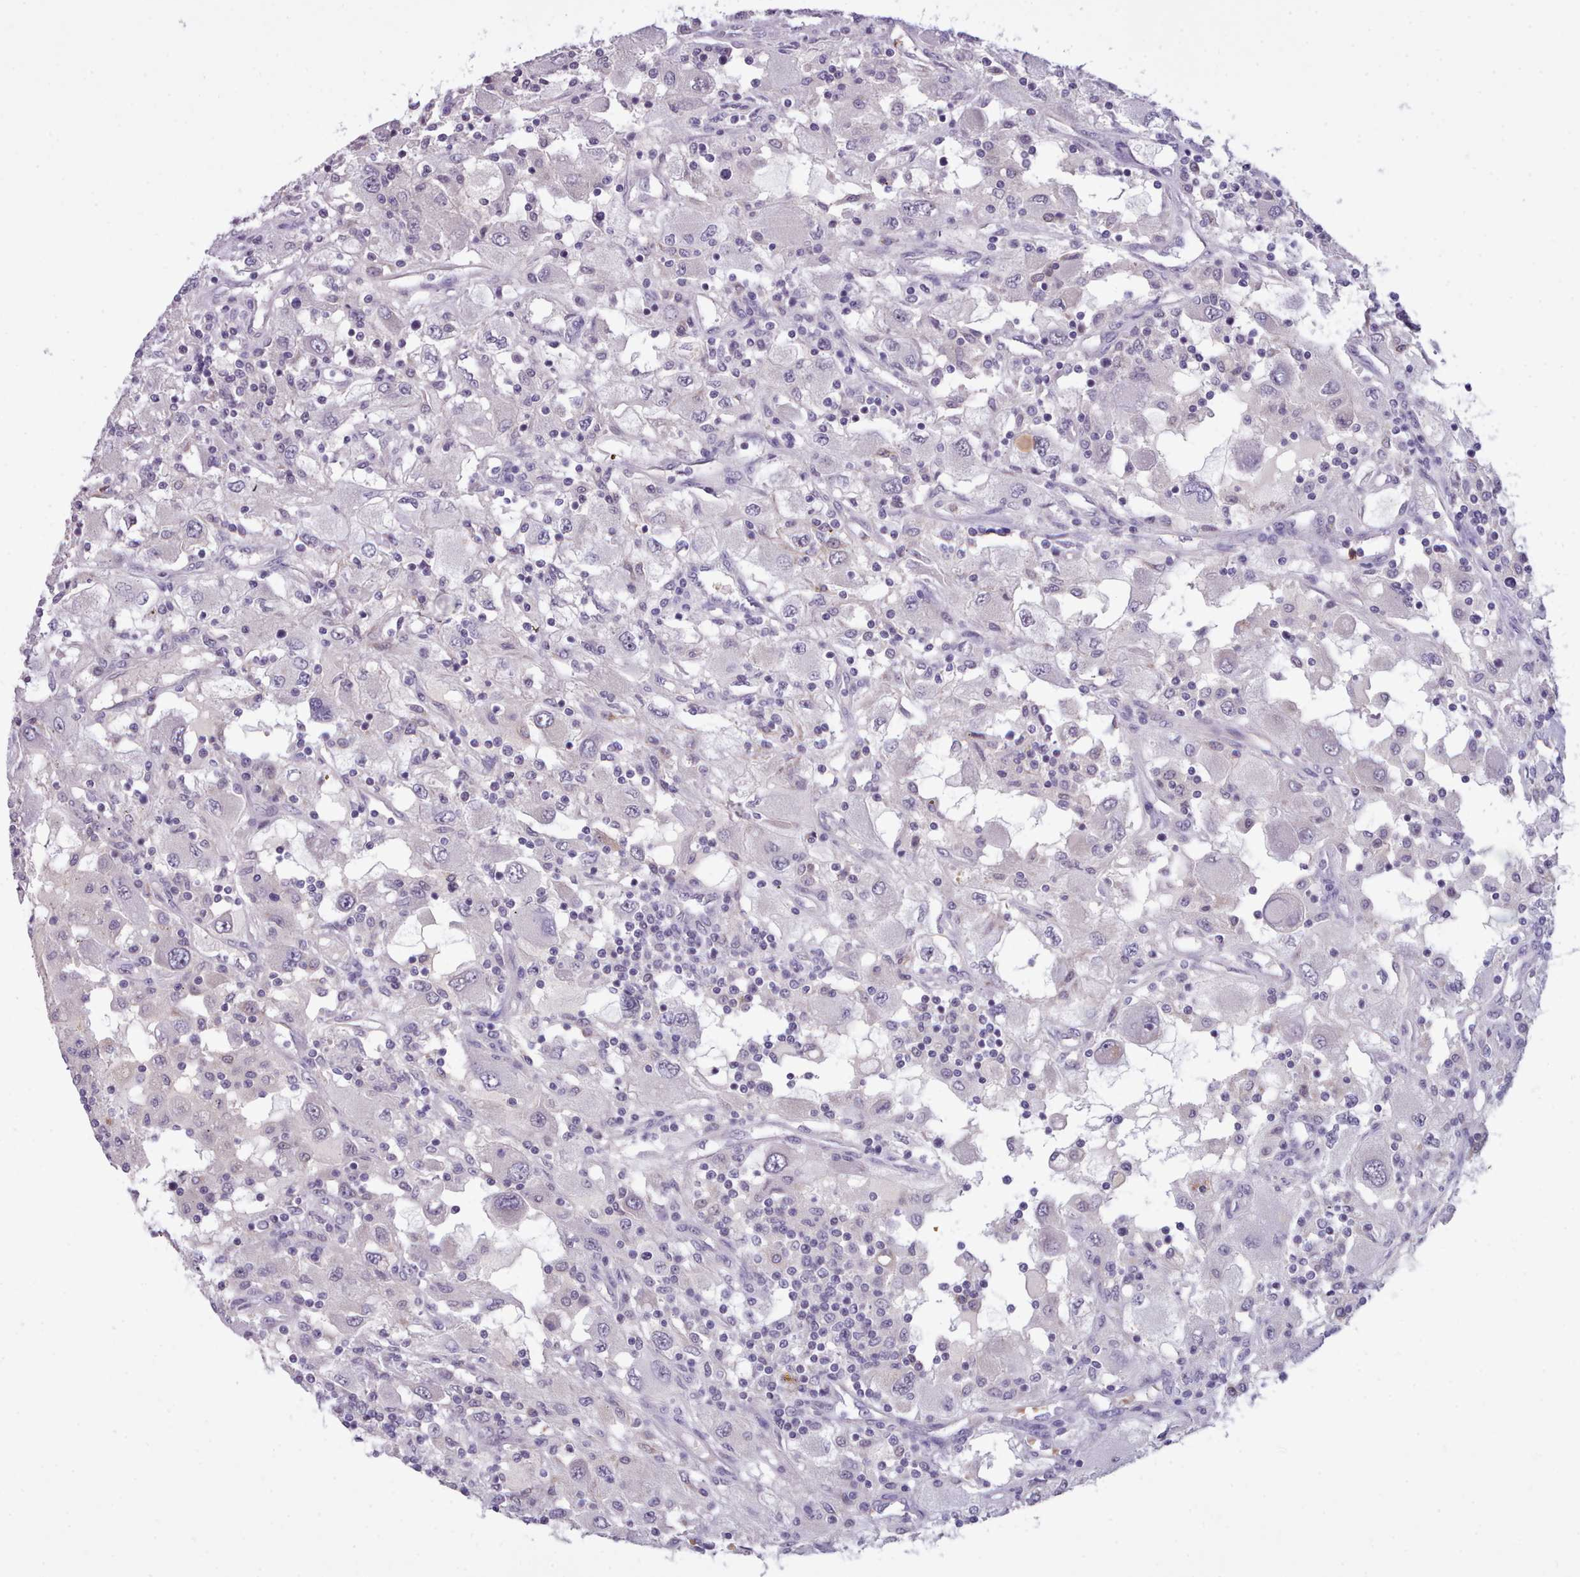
{"staining": {"intensity": "negative", "quantity": "none", "location": "none"}, "tissue": "renal cancer", "cell_type": "Tumor cells", "image_type": "cancer", "snomed": [{"axis": "morphology", "description": "Adenocarcinoma, NOS"}, {"axis": "topography", "description": "Kidney"}], "caption": "The micrograph exhibits no staining of tumor cells in adenocarcinoma (renal). Brightfield microscopy of immunohistochemistry stained with DAB (brown) and hematoxylin (blue), captured at high magnification.", "gene": "KCTD16", "patient": {"sex": "female", "age": 67}}